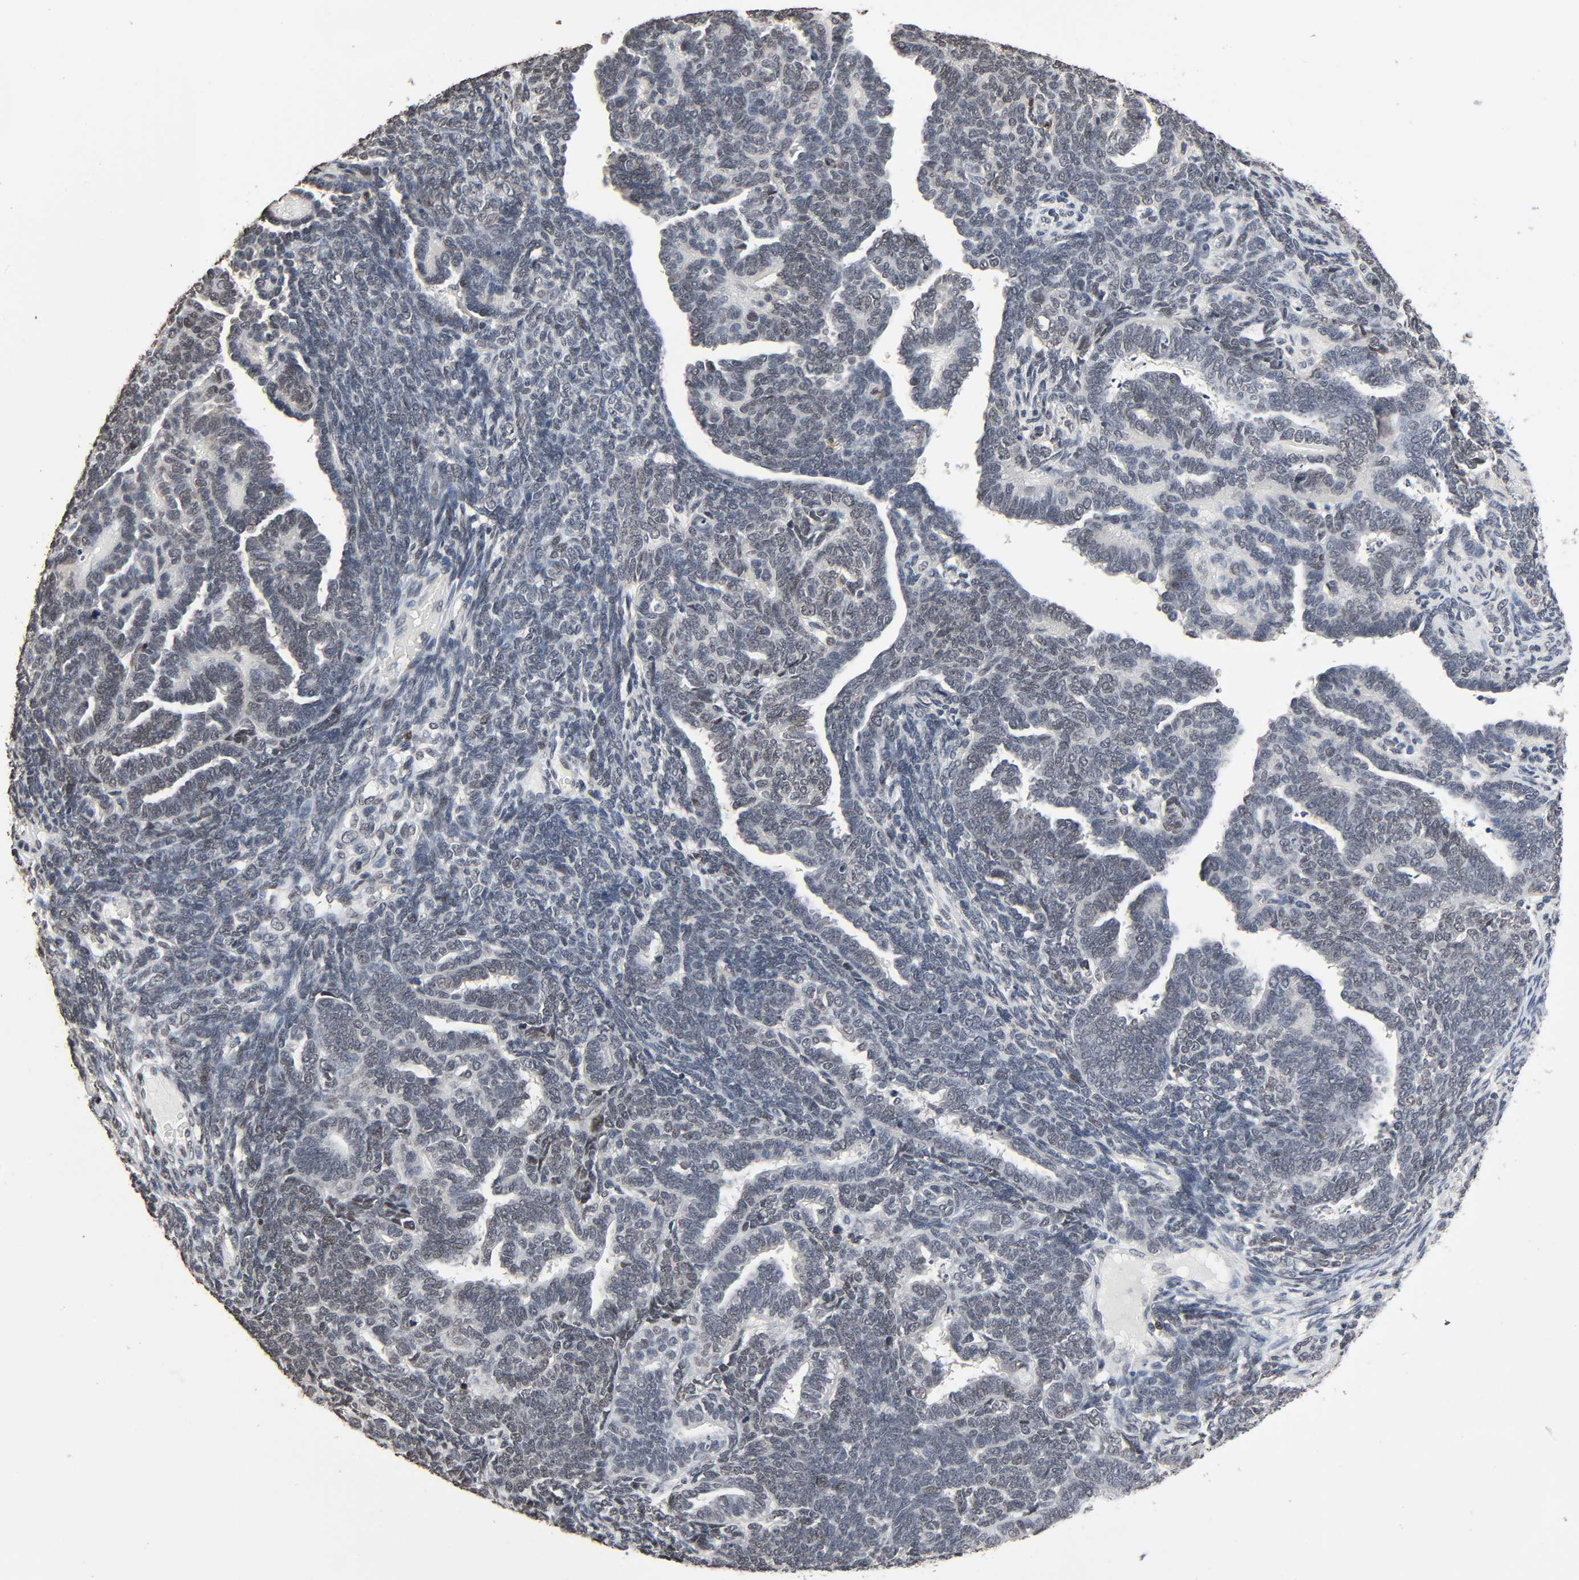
{"staining": {"intensity": "negative", "quantity": "none", "location": "none"}, "tissue": "endometrial cancer", "cell_type": "Tumor cells", "image_type": "cancer", "snomed": [{"axis": "morphology", "description": "Neoplasm, malignant, NOS"}, {"axis": "topography", "description": "Endometrium"}], "caption": "Endometrial malignant neoplasm stained for a protein using IHC exhibits no staining tumor cells.", "gene": "STK4", "patient": {"sex": "female", "age": 74}}